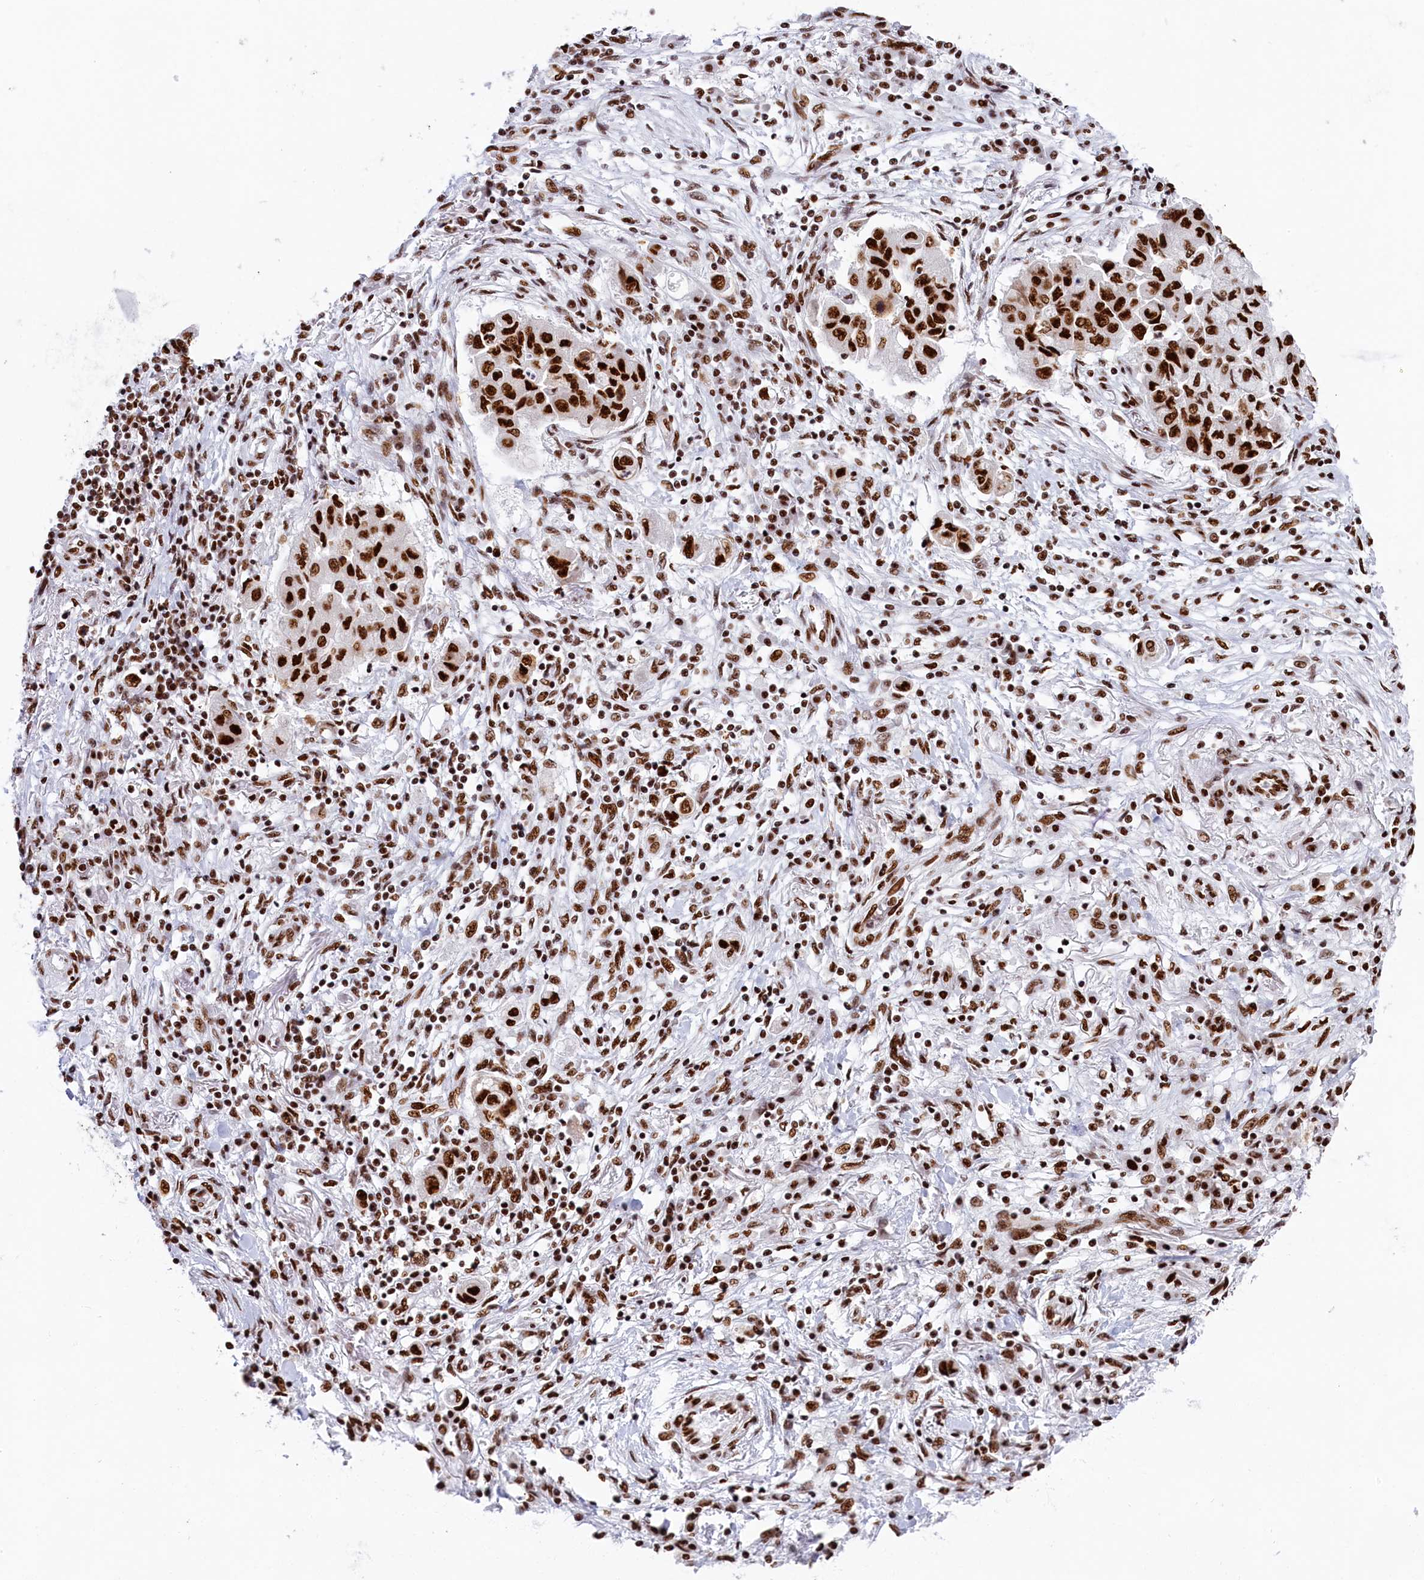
{"staining": {"intensity": "strong", "quantity": ">75%", "location": "nuclear"}, "tissue": "lung cancer", "cell_type": "Tumor cells", "image_type": "cancer", "snomed": [{"axis": "morphology", "description": "Squamous cell carcinoma, NOS"}, {"axis": "topography", "description": "Lung"}], "caption": "IHC micrograph of neoplastic tissue: human lung squamous cell carcinoma stained using IHC reveals high levels of strong protein expression localized specifically in the nuclear of tumor cells, appearing as a nuclear brown color.", "gene": "SNRNP70", "patient": {"sex": "male", "age": 74}}